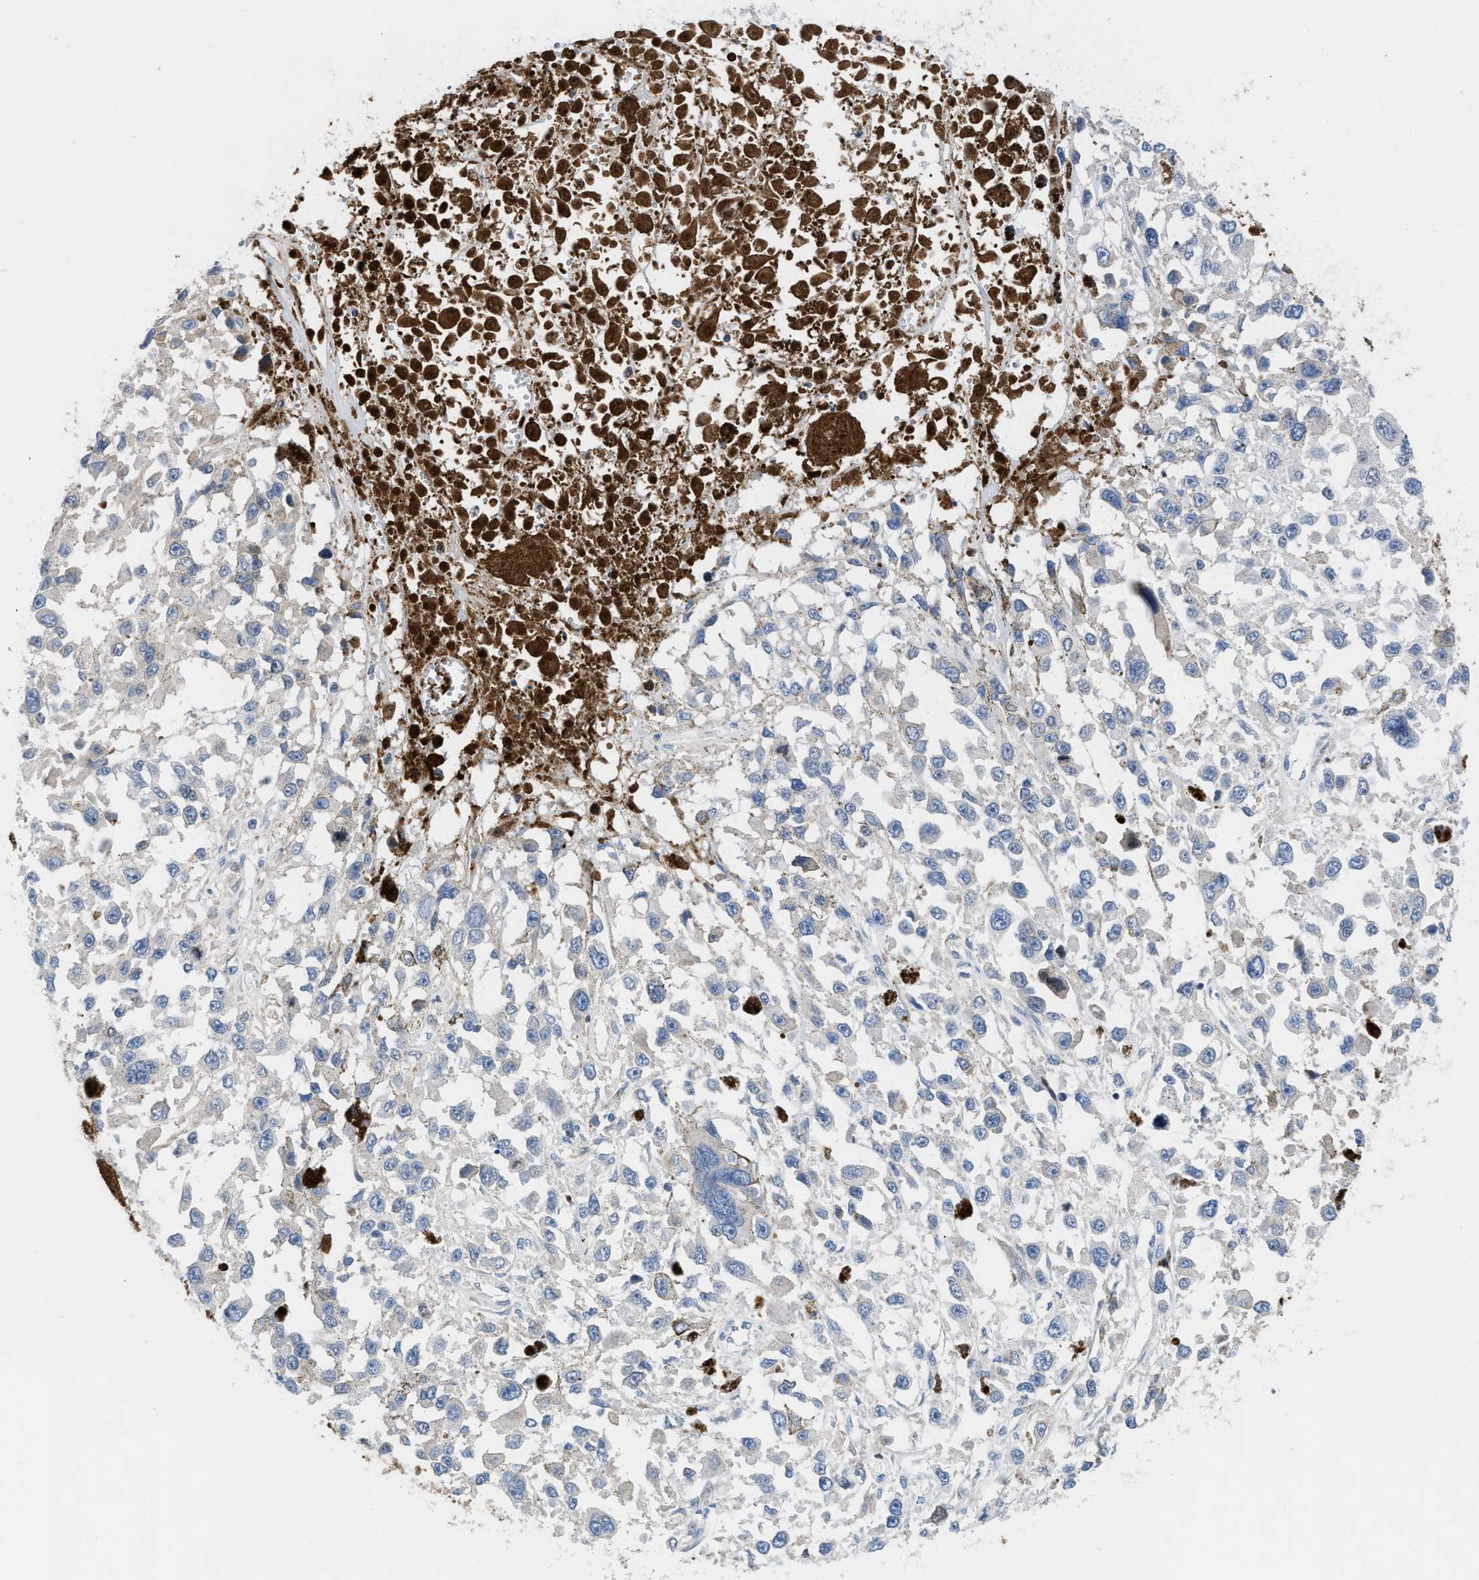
{"staining": {"intensity": "negative", "quantity": "none", "location": "none"}, "tissue": "melanoma", "cell_type": "Tumor cells", "image_type": "cancer", "snomed": [{"axis": "morphology", "description": "Malignant melanoma, Metastatic site"}, {"axis": "topography", "description": "Lymph node"}], "caption": "Image shows no significant protein staining in tumor cells of melanoma.", "gene": "HPX", "patient": {"sex": "male", "age": 59}}